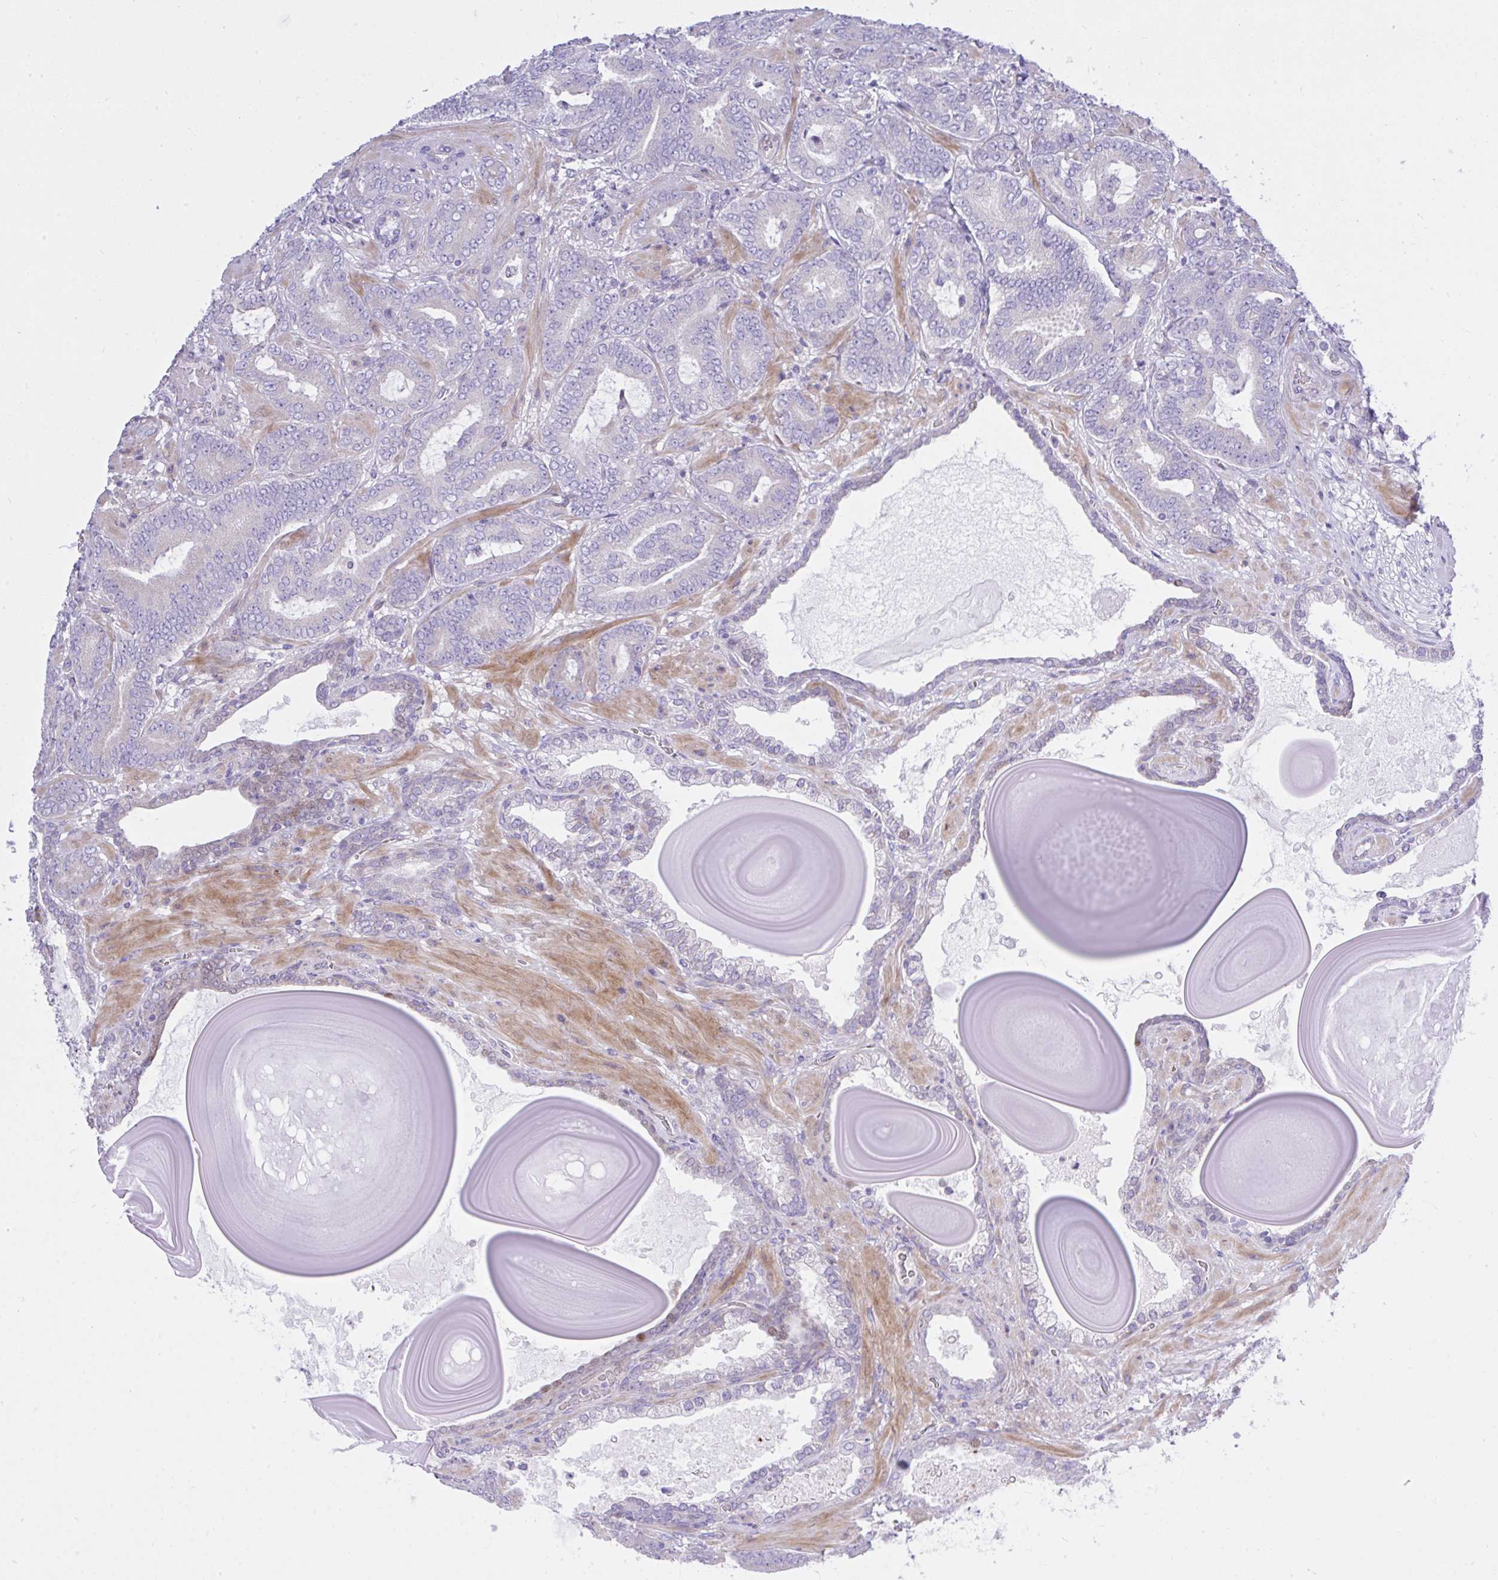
{"staining": {"intensity": "negative", "quantity": "none", "location": "none"}, "tissue": "prostate cancer", "cell_type": "Tumor cells", "image_type": "cancer", "snomed": [{"axis": "morphology", "description": "Adenocarcinoma, High grade"}, {"axis": "topography", "description": "Prostate"}], "caption": "Immunohistochemistry (IHC) of human adenocarcinoma (high-grade) (prostate) exhibits no staining in tumor cells.", "gene": "EEF1A2", "patient": {"sex": "male", "age": 62}}